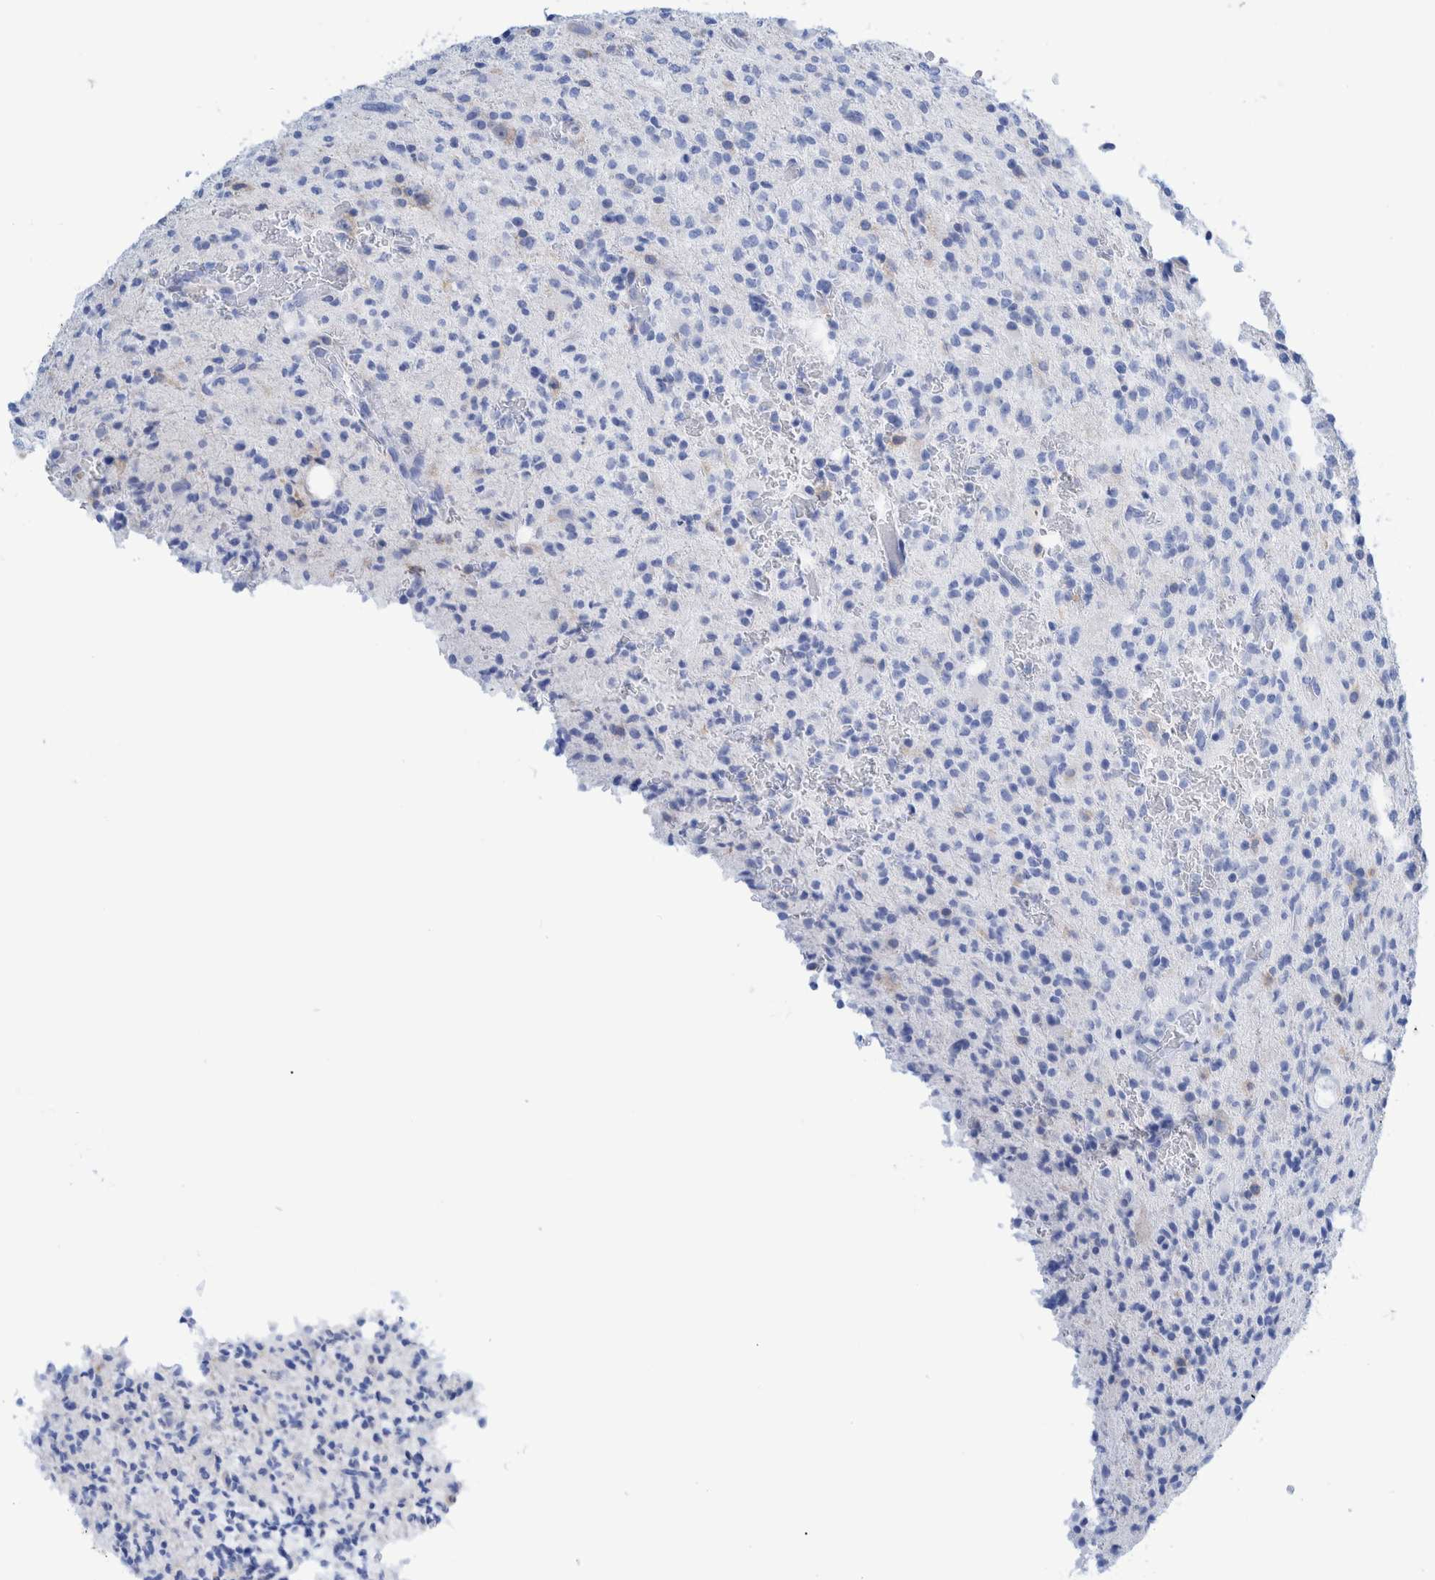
{"staining": {"intensity": "negative", "quantity": "none", "location": "none"}, "tissue": "glioma", "cell_type": "Tumor cells", "image_type": "cancer", "snomed": [{"axis": "morphology", "description": "Glioma, malignant, High grade"}, {"axis": "topography", "description": "Brain"}], "caption": "A micrograph of glioma stained for a protein demonstrates no brown staining in tumor cells.", "gene": "KRT14", "patient": {"sex": "male", "age": 34}}